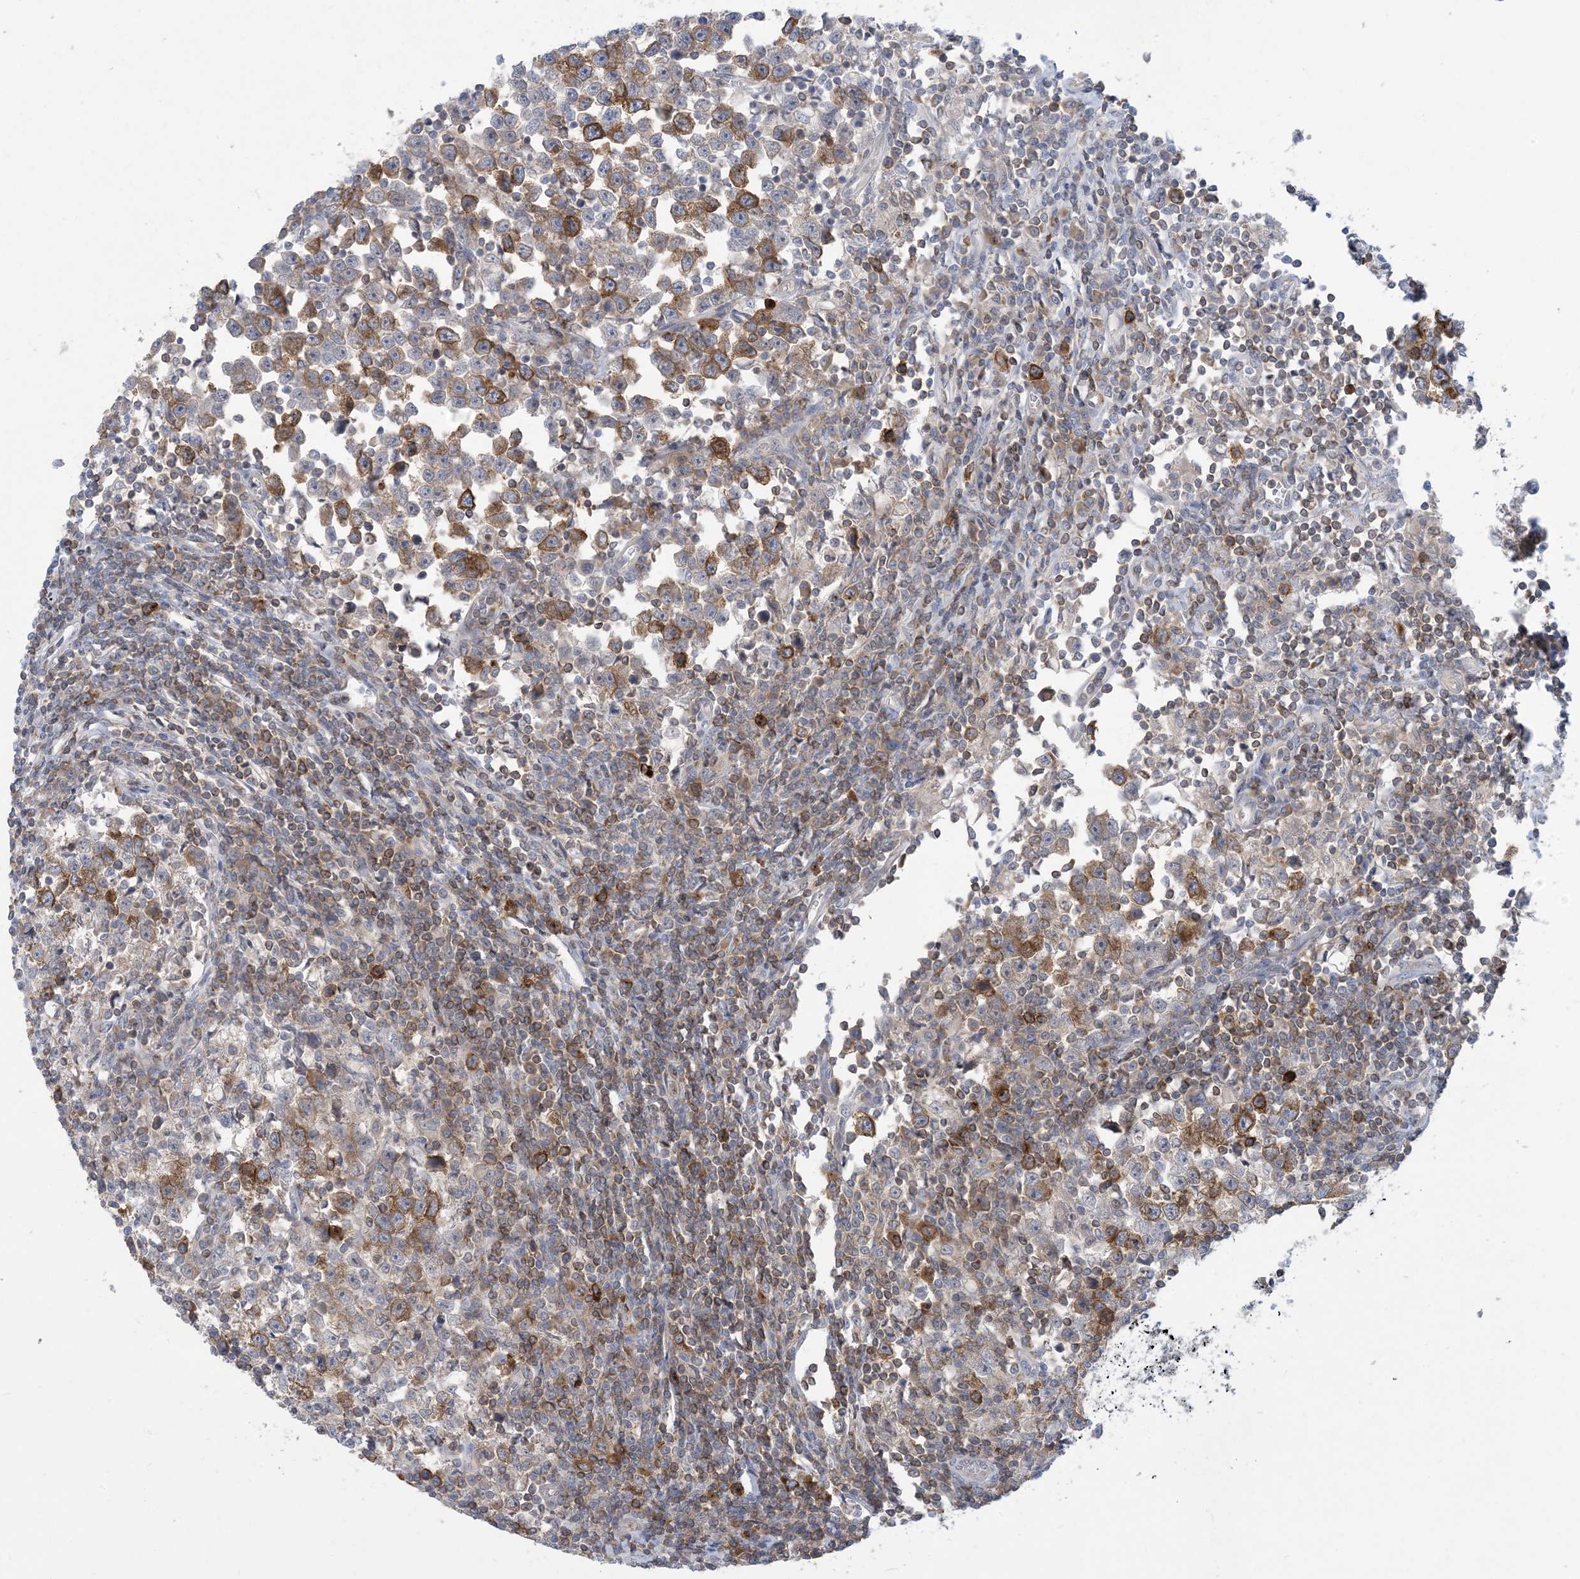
{"staining": {"intensity": "moderate", "quantity": ">75%", "location": "cytoplasmic/membranous"}, "tissue": "testis cancer", "cell_type": "Tumor cells", "image_type": "cancer", "snomed": [{"axis": "morphology", "description": "Normal tissue, NOS"}, {"axis": "morphology", "description": "Seminoma, NOS"}, {"axis": "topography", "description": "Testis"}], "caption": "Testis cancer (seminoma) stained for a protein reveals moderate cytoplasmic/membranous positivity in tumor cells.", "gene": "AOC1", "patient": {"sex": "male", "age": 43}}